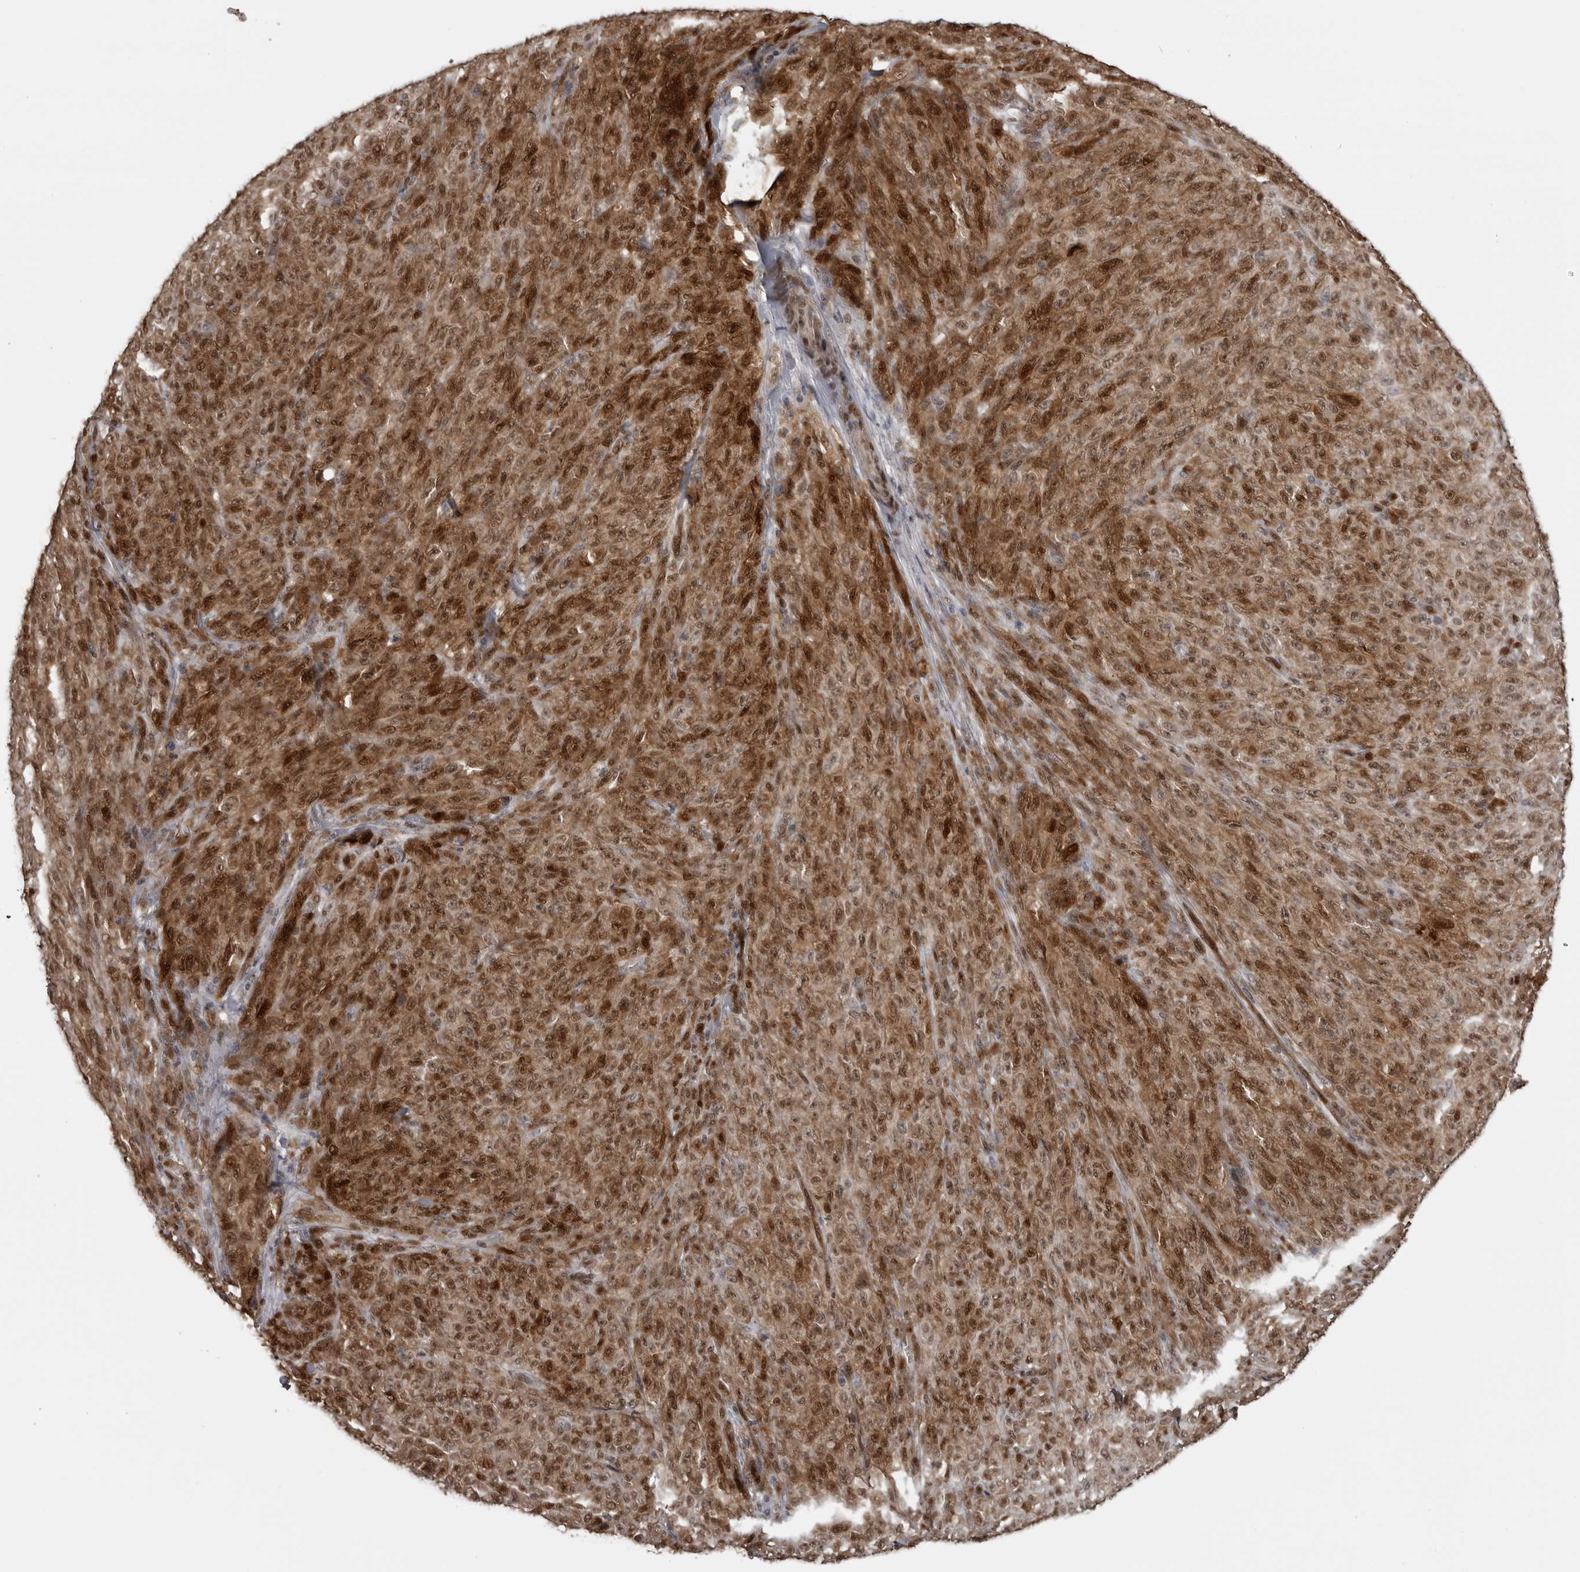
{"staining": {"intensity": "moderate", "quantity": ">75%", "location": "cytoplasmic/membranous,nuclear"}, "tissue": "melanoma", "cell_type": "Tumor cells", "image_type": "cancer", "snomed": [{"axis": "morphology", "description": "Malignant melanoma, NOS"}, {"axis": "topography", "description": "Skin"}], "caption": "A high-resolution micrograph shows immunohistochemistry staining of melanoma, which shows moderate cytoplasmic/membranous and nuclear positivity in about >75% of tumor cells. (DAB (3,3'-diaminobenzidine) IHC, brown staining for protein, blue staining for nuclei).", "gene": "SMAD2", "patient": {"sex": "female", "age": 82}}